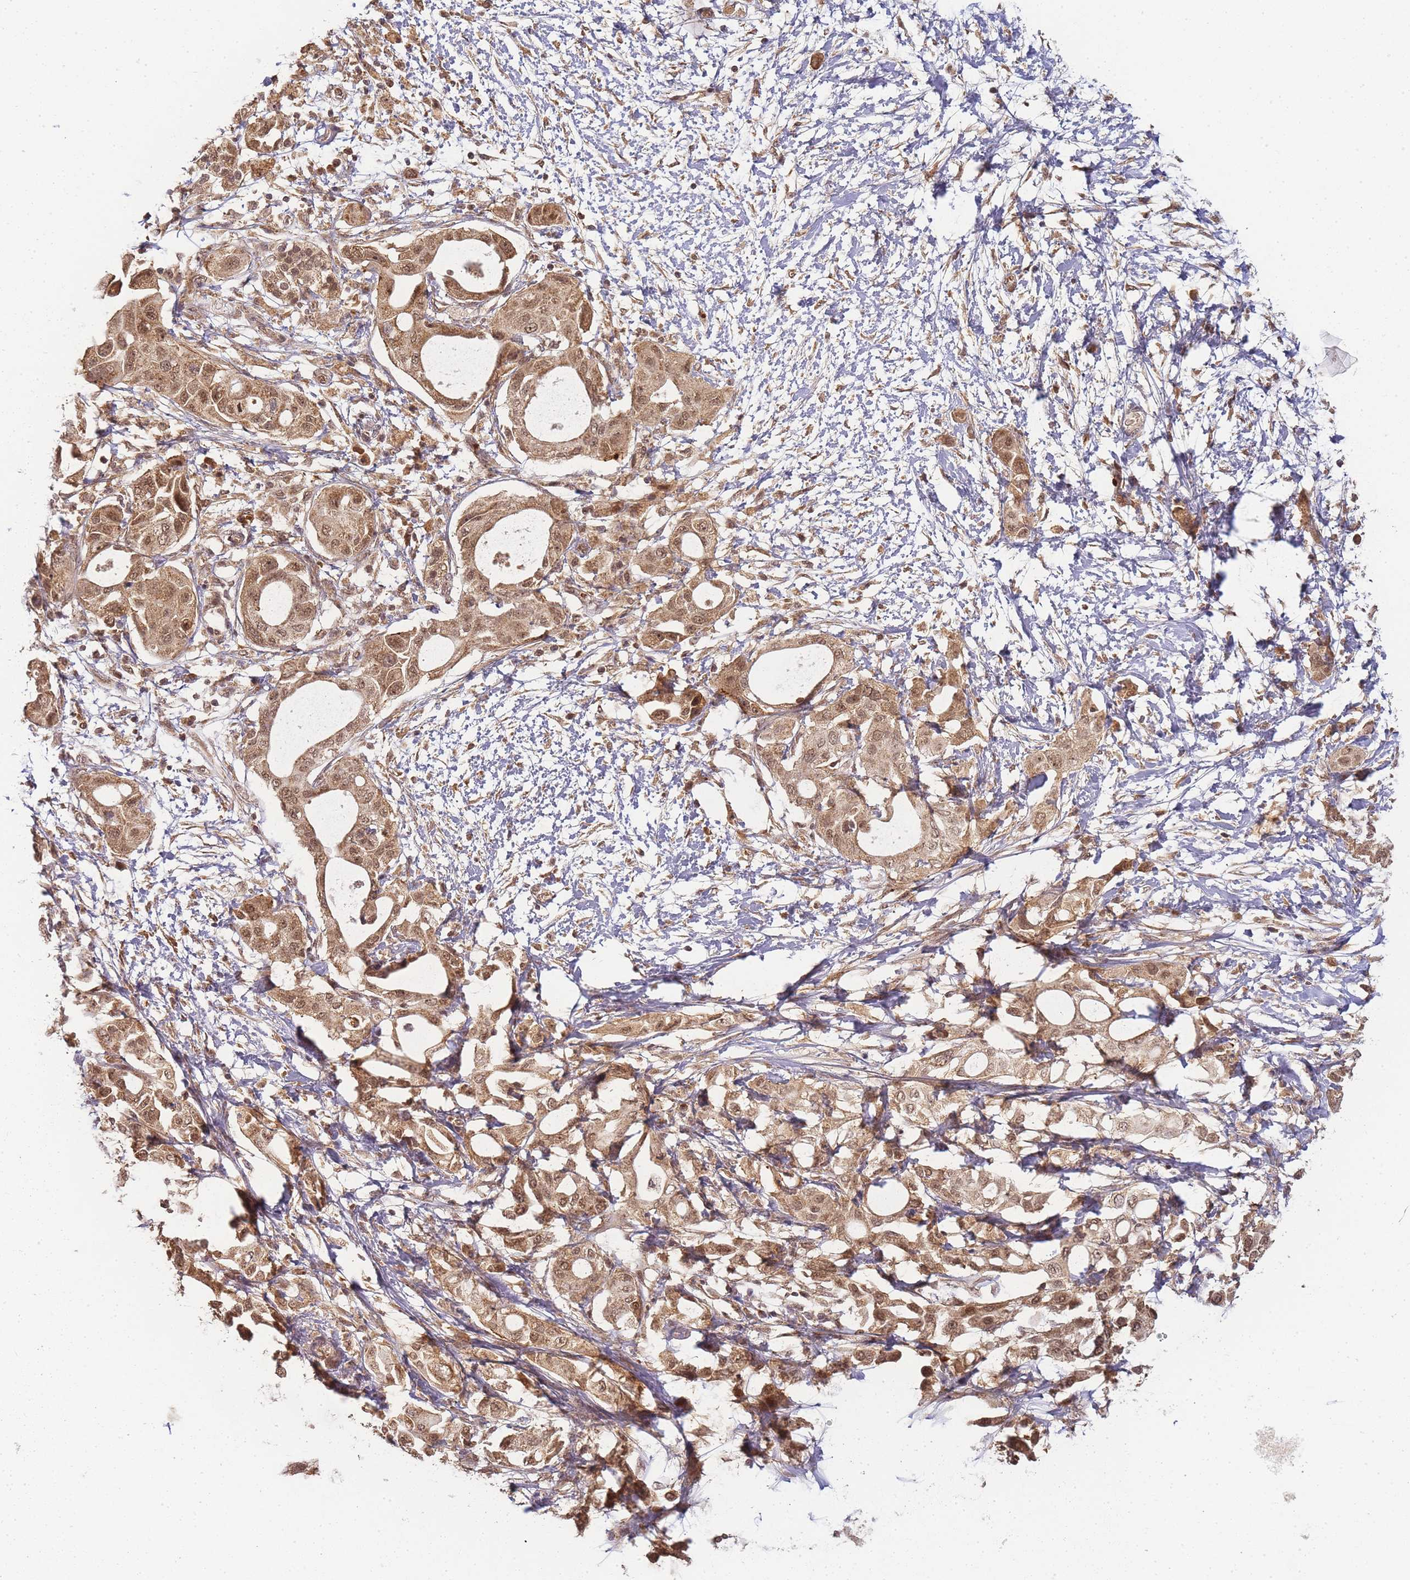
{"staining": {"intensity": "strong", "quantity": ">75%", "location": "cytoplasmic/membranous,nuclear"}, "tissue": "pancreatic cancer", "cell_type": "Tumor cells", "image_type": "cancer", "snomed": [{"axis": "morphology", "description": "Adenocarcinoma, NOS"}, {"axis": "topography", "description": "Pancreas"}], "caption": "Pancreatic cancer stained with a protein marker exhibits strong staining in tumor cells.", "gene": "ZNF497", "patient": {"sex": "male", "age": 68}}